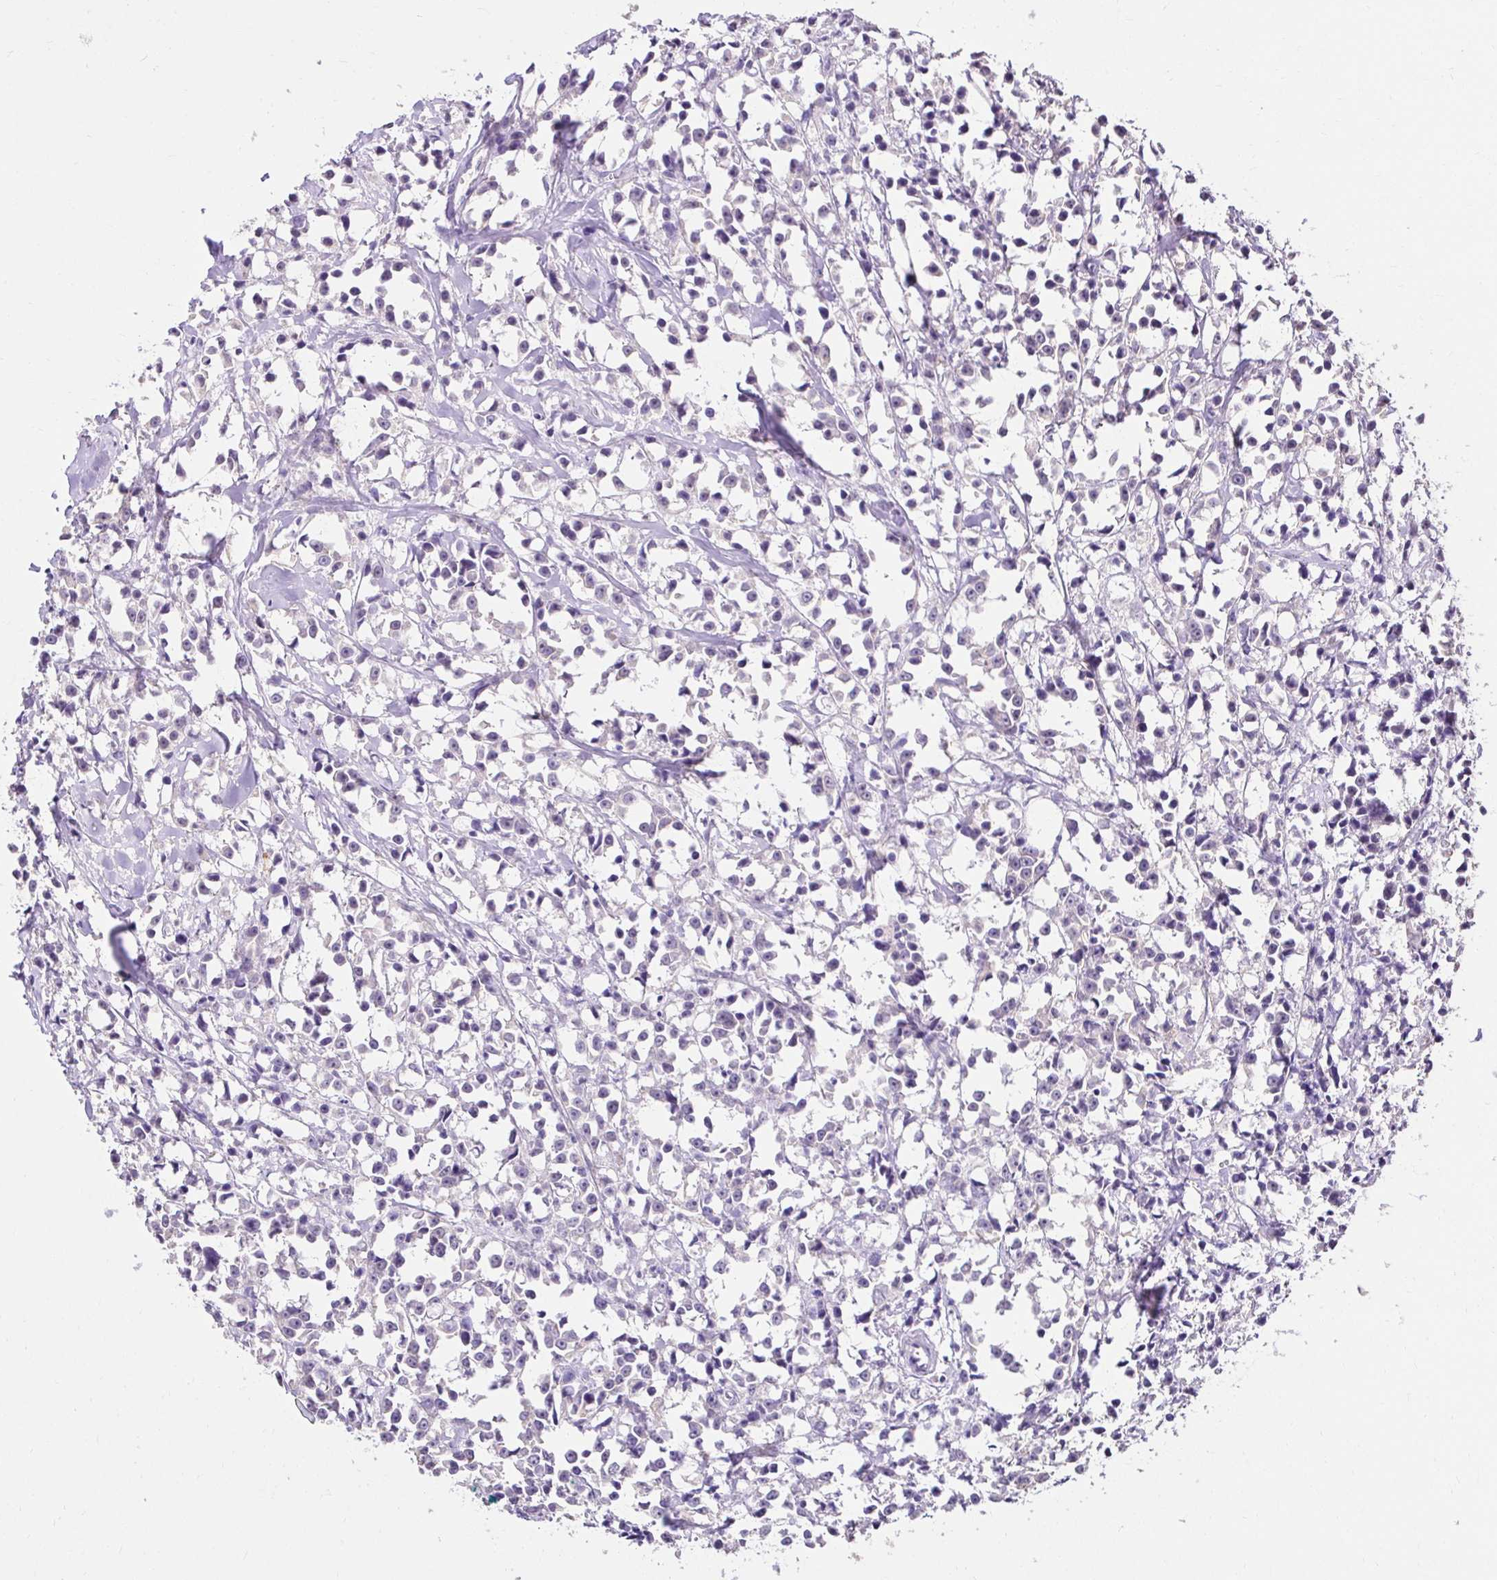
{"staining": {"intensity": "negative", "quantity": "none", "location": "none"}, "tissue": "breast cancer", "cell_type": "Tumor cells", "image_type": "cancer", "snomed": [{"axis": "morphology", "description": "Duct carcinoma"}, {"axis": "topography", "description": "Breast"}], "caption": "Protein analysis of infiltrating ductal carcinoma (breast) demonstrates no significant positivity in tumor cells. Brightfield microscopy of immunohistochemistry (IHC) stained with DAB (brown) and hematoxylin (blue), captured at high magnification.", "gene": "KIAA1210", "patient": {"sex": "female", "age": 80}}